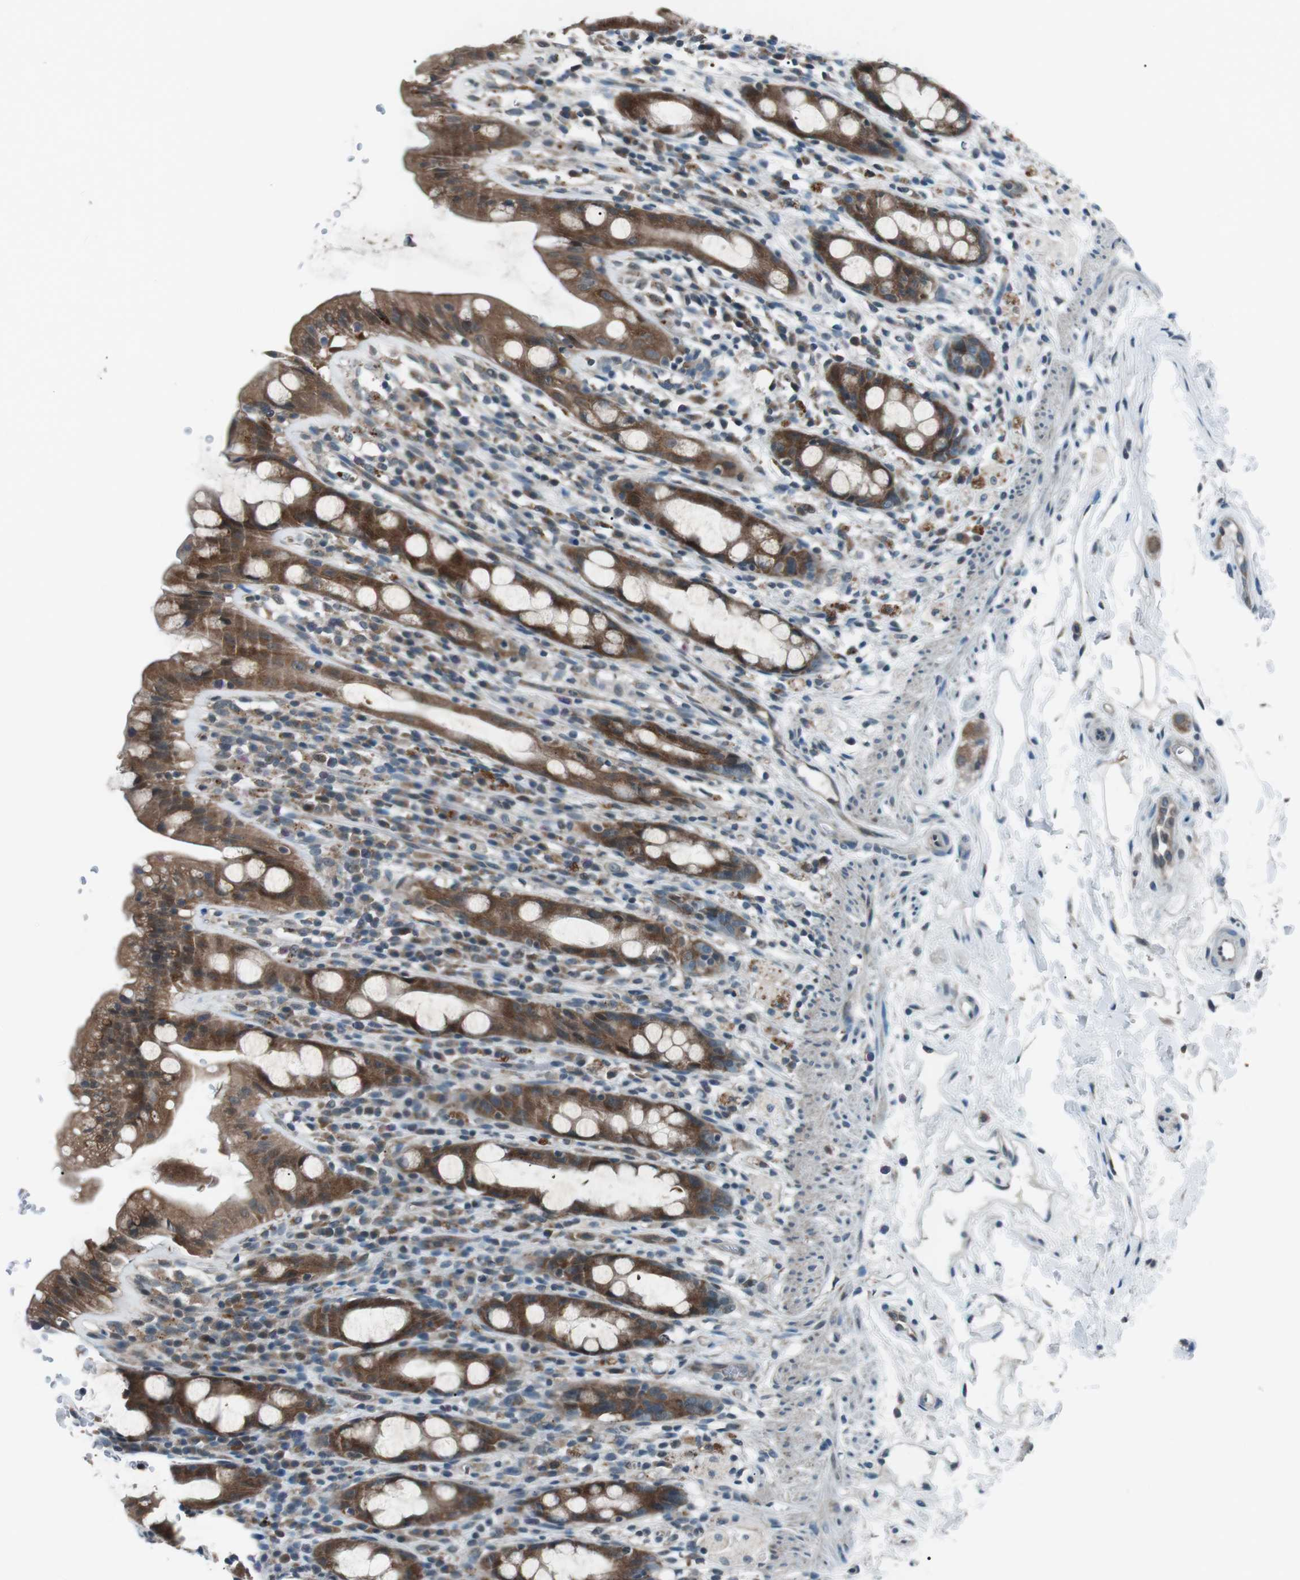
{"staining": {"intensity": "moderate", "quantity": ">75%", "location": "cytoplasmic/membranous"}, "tissue": "rectum", "cell_type": "Glandular cells", "image_type": "normal", "snomed": [{"axis": "morphology", "description": "Normal tissue, NOS"}, {"axis": "topography", "description": "Rectum"}], "caption": "A histopathology image of rectum stained for a protein displays moderate cytoplasmic/membranous brown staining in glandular cells. (IHC, brightfield microscopy, high magnification).", "gene": "LRIG2", "patient": {"sex": "male", "age": 44}}